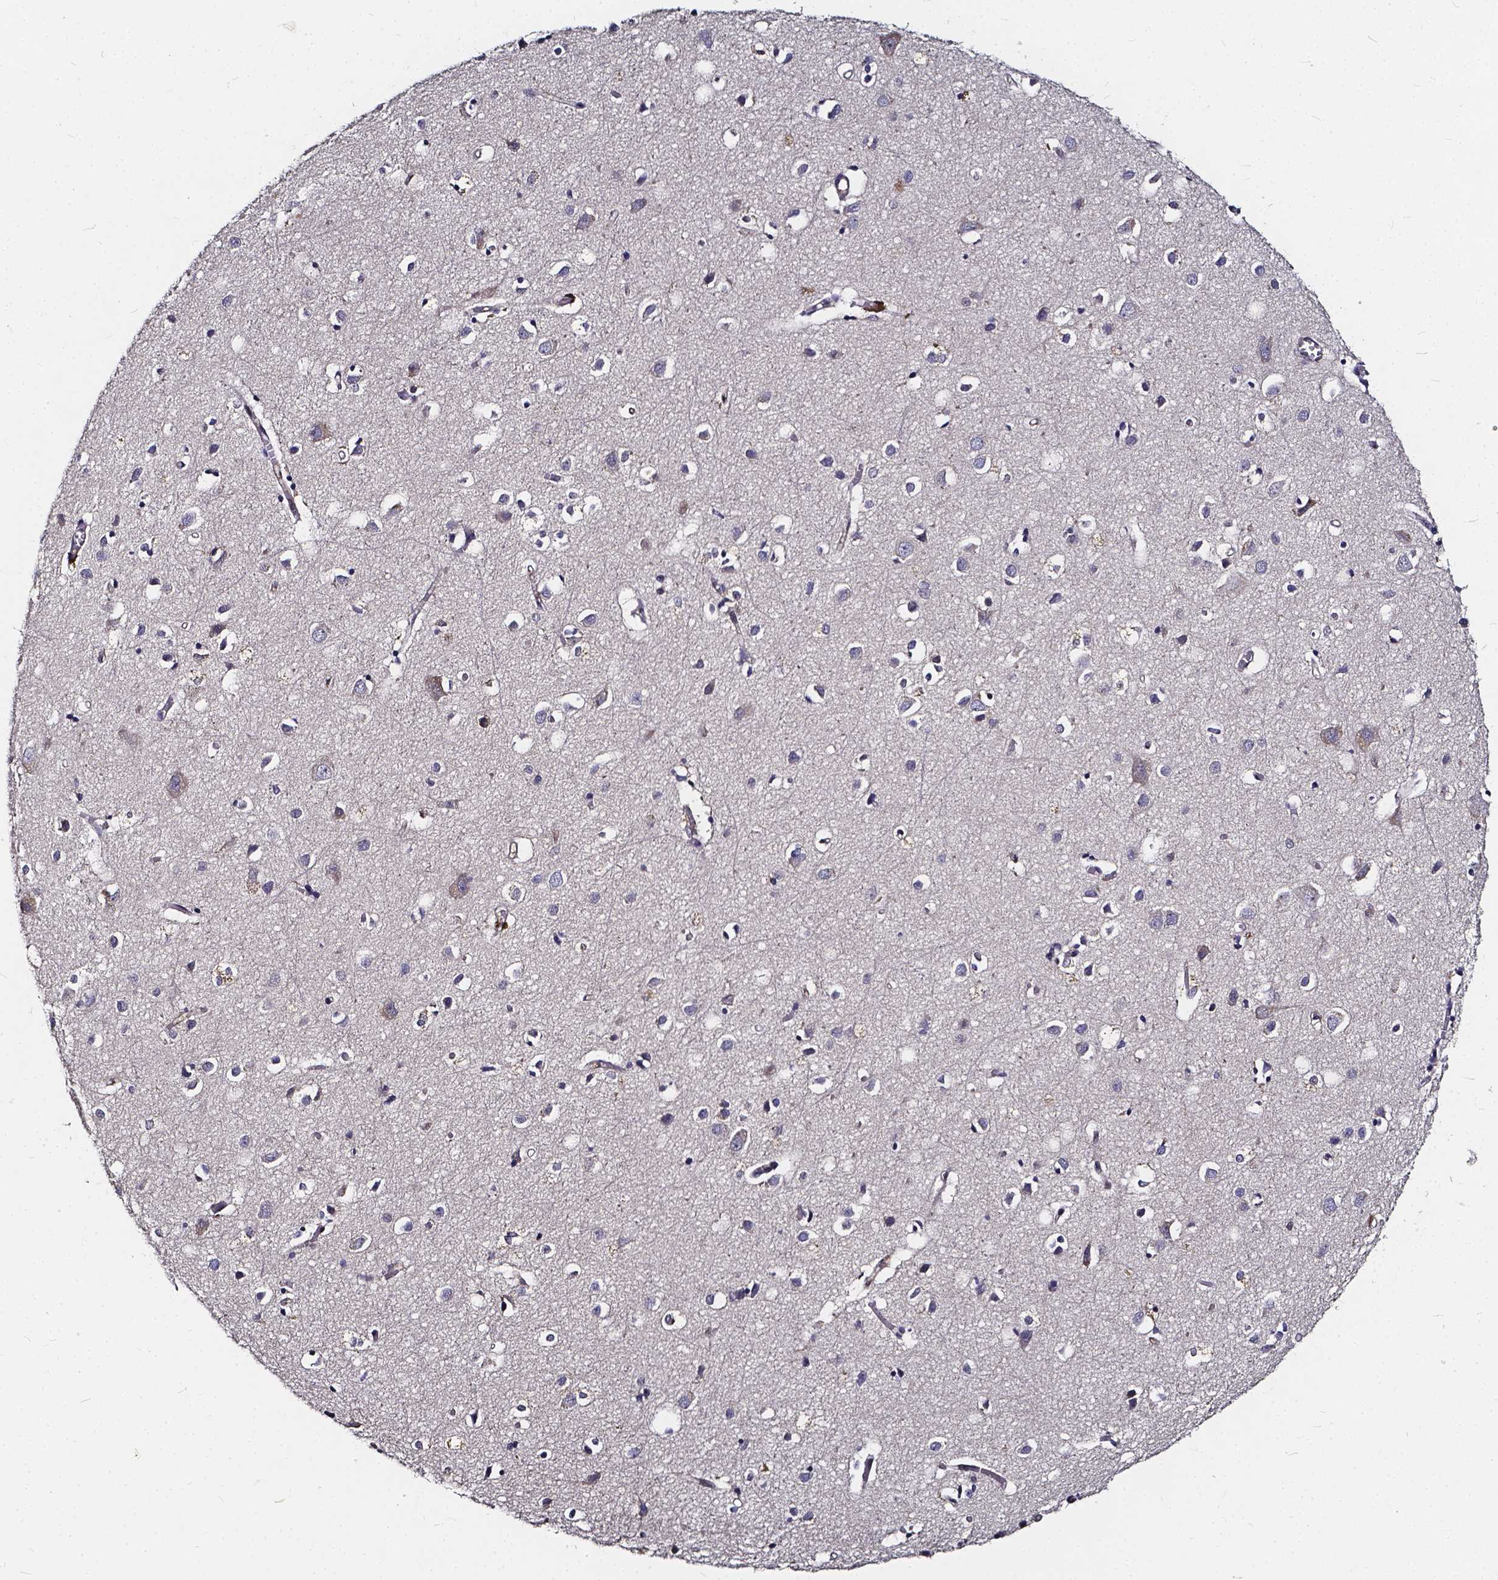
{"staining": {"intensity": "moderate", "quantity": "<25%", "location": "cytoplasmic/membranous"}, "tissue": "cerebral cortex", "cell_type": "Endothelial cells", "image_type": "normal", "snomed": [{"axis": "morphology", "description": "Normal tissue, NOS"}, {"axis": "topography", "description": "Cerebral cortex"}], "caption": "Immunohistochemistry histopathology image of normal cerebral cortex: human cerebral cortex stained using IHC demonstrates low levels of moderate protein expression localized specifically in the cytoplasmic/membranous of endothelial cells, appearing as a cytoplasmic/membranous brown color.", "gene": "SOWAHA", "patient": {"sex": "male", "age": 70}}